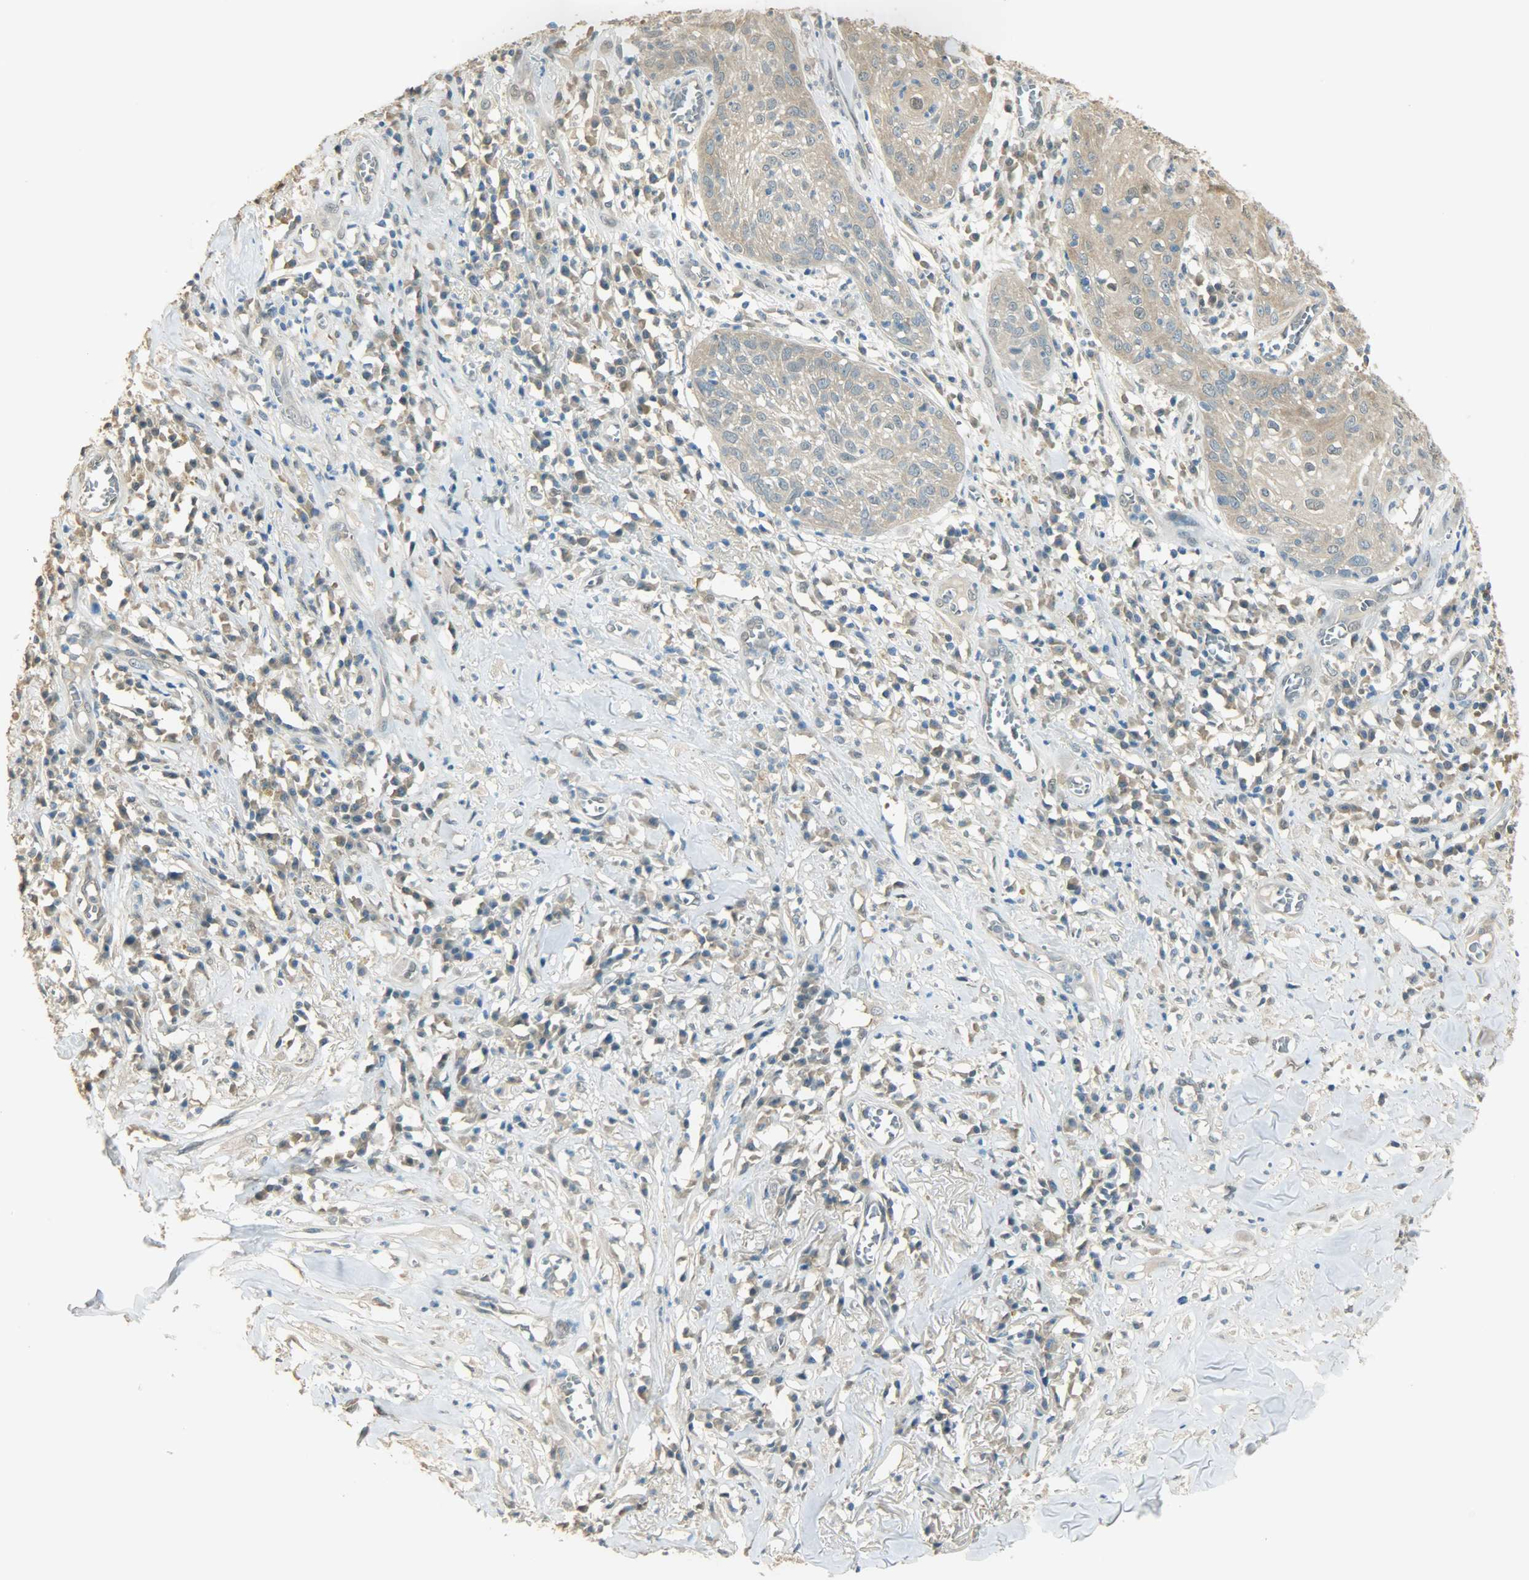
{"staining": {"intensity": "weak", "quantity": "<25%", "location": "cytoplasmic/membranous"}, "tissue": "skin cancer", "cell_type": "Tumor cells", "image_type": "cancer", "snomed": [{"axis": "morphology", "description": "Squamous cell carcinoma, NOS"}, {"axis": "topography", "description": "Skin"}], "caption": "Immunohistochemistry (IHC) of human skin cancer demonstrates no positivity in tumor cells.", "gene": "PRMT5", "patient": {"sex": "male", "age": 65}}